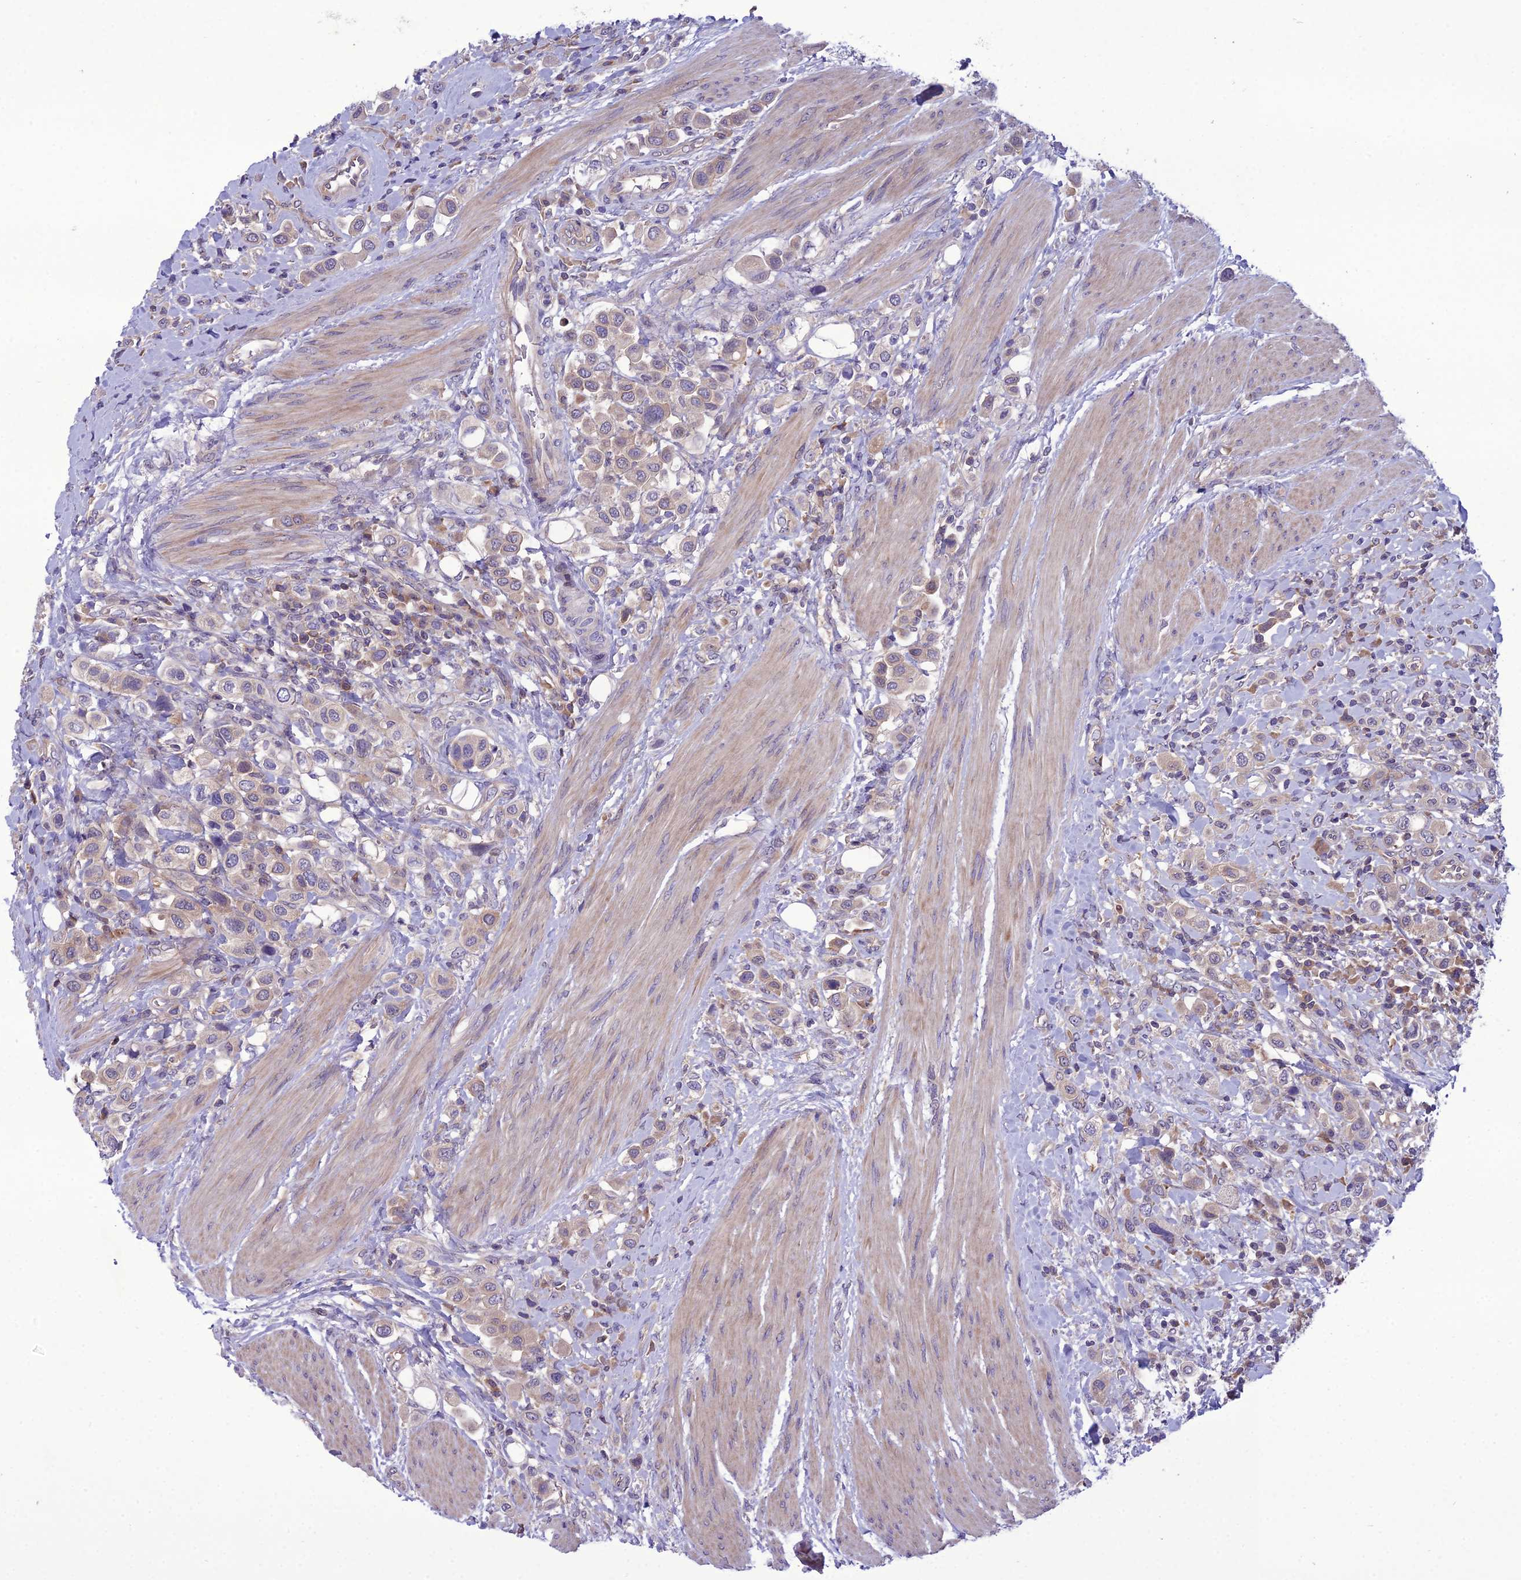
{"staining": {"intensity": "weak", "quantity": "<25%", "location": "cytoplasmic/membranous,nuclear"}, "tissue": "urothelial cancer", "cell_type": "Tumor cells", "image_type": "cancer", "snomed": [{"axis": "morphology", "description": "Urothelial carcinoma, High grade"}, {"axis": "topography", "description": "Urinary bladder"}], "caption": "Immunohistochemistry (IHC) image of urothelial carcinoma (high-grade) stained for a protein (brown), which demonstrates no staining in tumor cells.", "gene": "GDF6", "patient": {"sex": "male", "age": 50}}